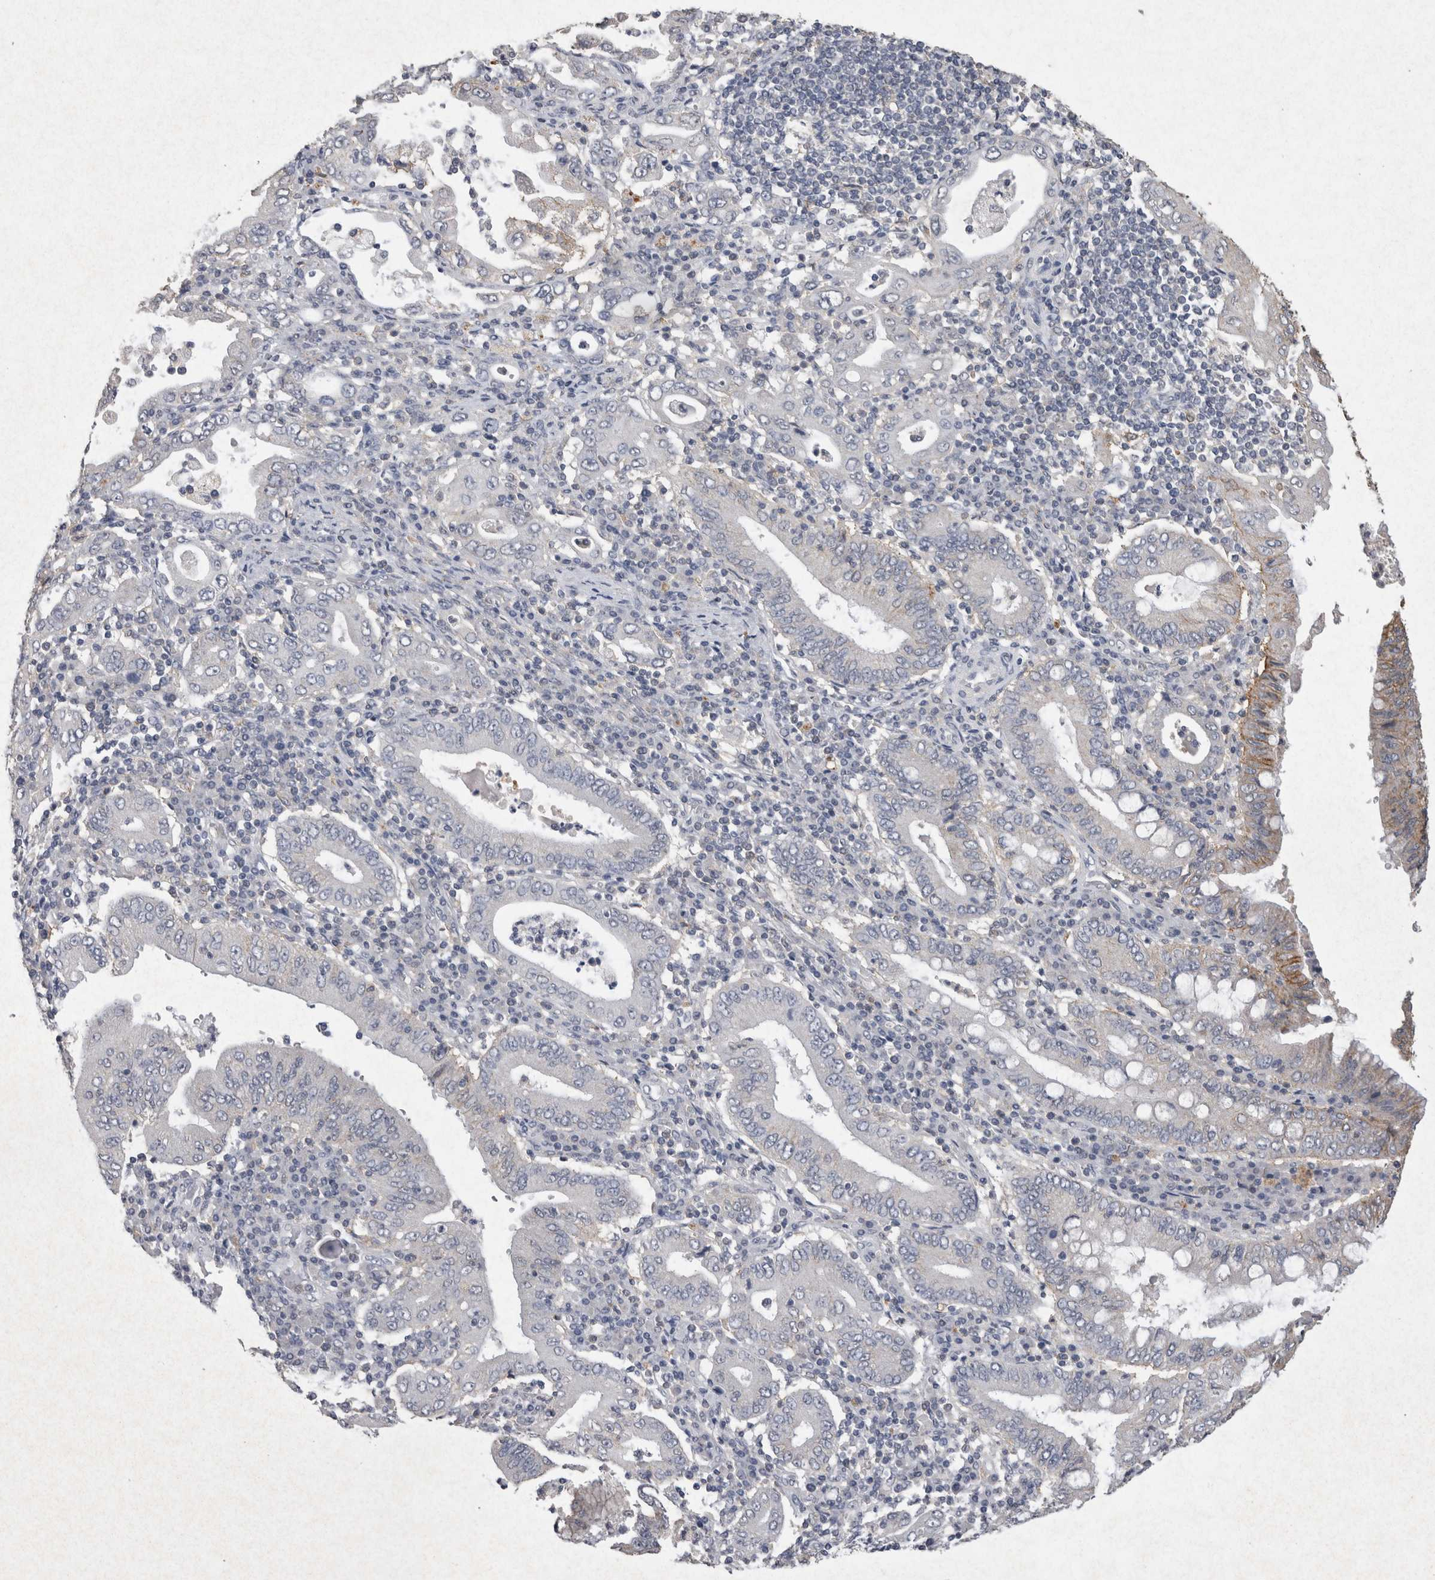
{"staining": {"intensity": "weak", "quantity": "<25%", "location": "cytoplasmic/membranous"}, "tissue": "stomach cancer", "cell_type": "Tumor cells", "image_type": "cancer", "snomed": [{"axis": "morphology", "description": "Normal tissue, NOS"}, {"axis": "morphology", "description": "Adenocarcinoma, NOS"}, {"axis": "topography", "description": "Esophagus"}, {"axis": "topography", "description": "Stomach, upper"}, {"axis": "topography", "description": "Peripheral nerve tissue"}], "caption": "Immunohistochemical staining of stomach cancer (adenocarcinoma) exhibits no significant staining in tumor cells.", "gene": "CNTFR", "patient": {"sex": "male", "age": 62}}